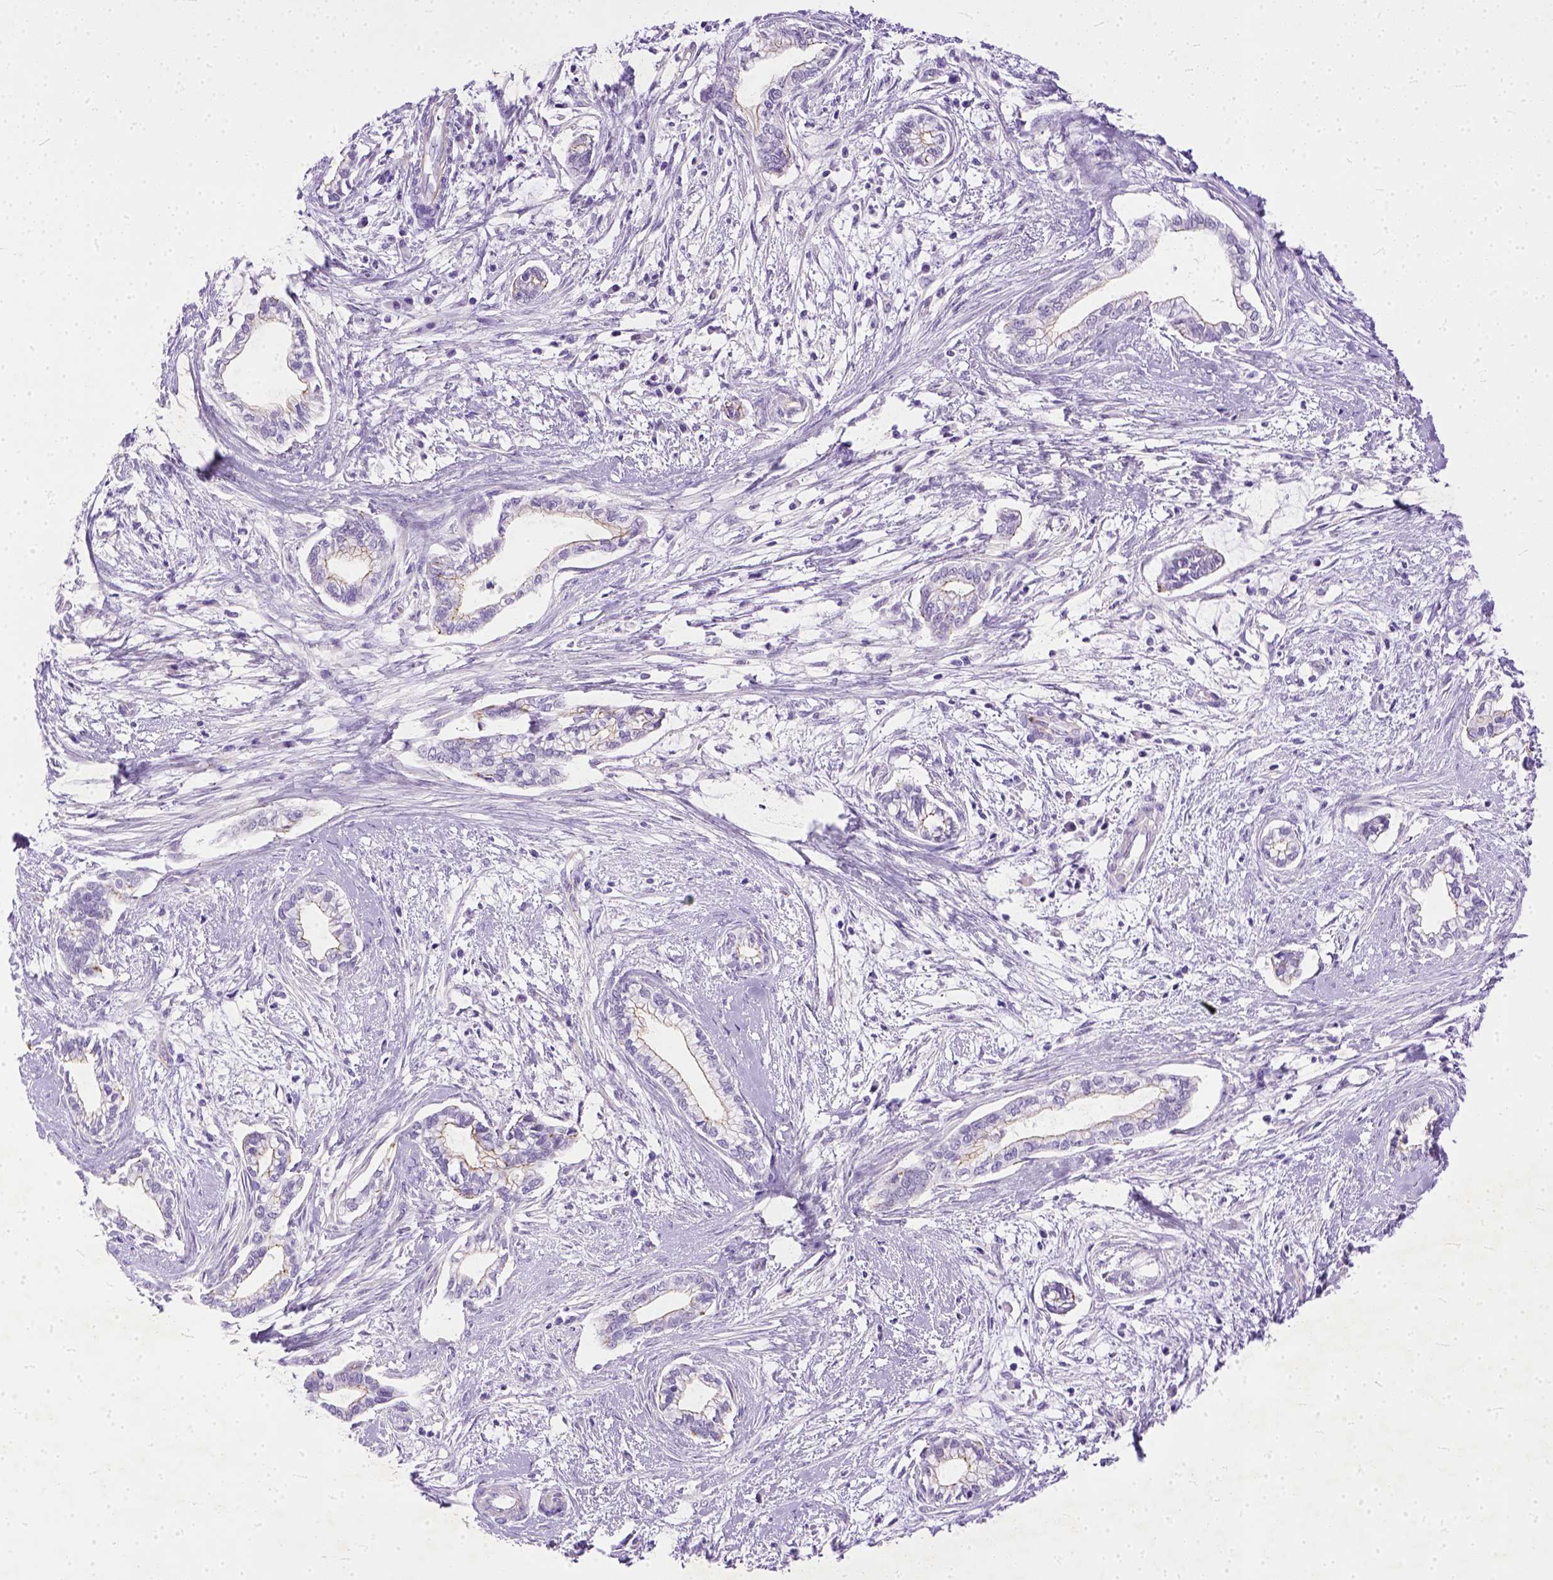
{"staining": {"intensity": "negative", "quantity": "none", "location": "none"}, "tissue": "cervical cancer", "cell_type": "Tumor cells", "image_type": "cancer", "snomed": [{"axis": "morphology", "description": "Adenocarcinoma, NOS"}, {"axis": "topography", "description": "Cervix"}], "caption": "Tumor cells are negative for brown protein staining in adenocarcinoma (cervical).", "gene": "ADGRF1", "patient": {"sex": "female", "age": 62}}